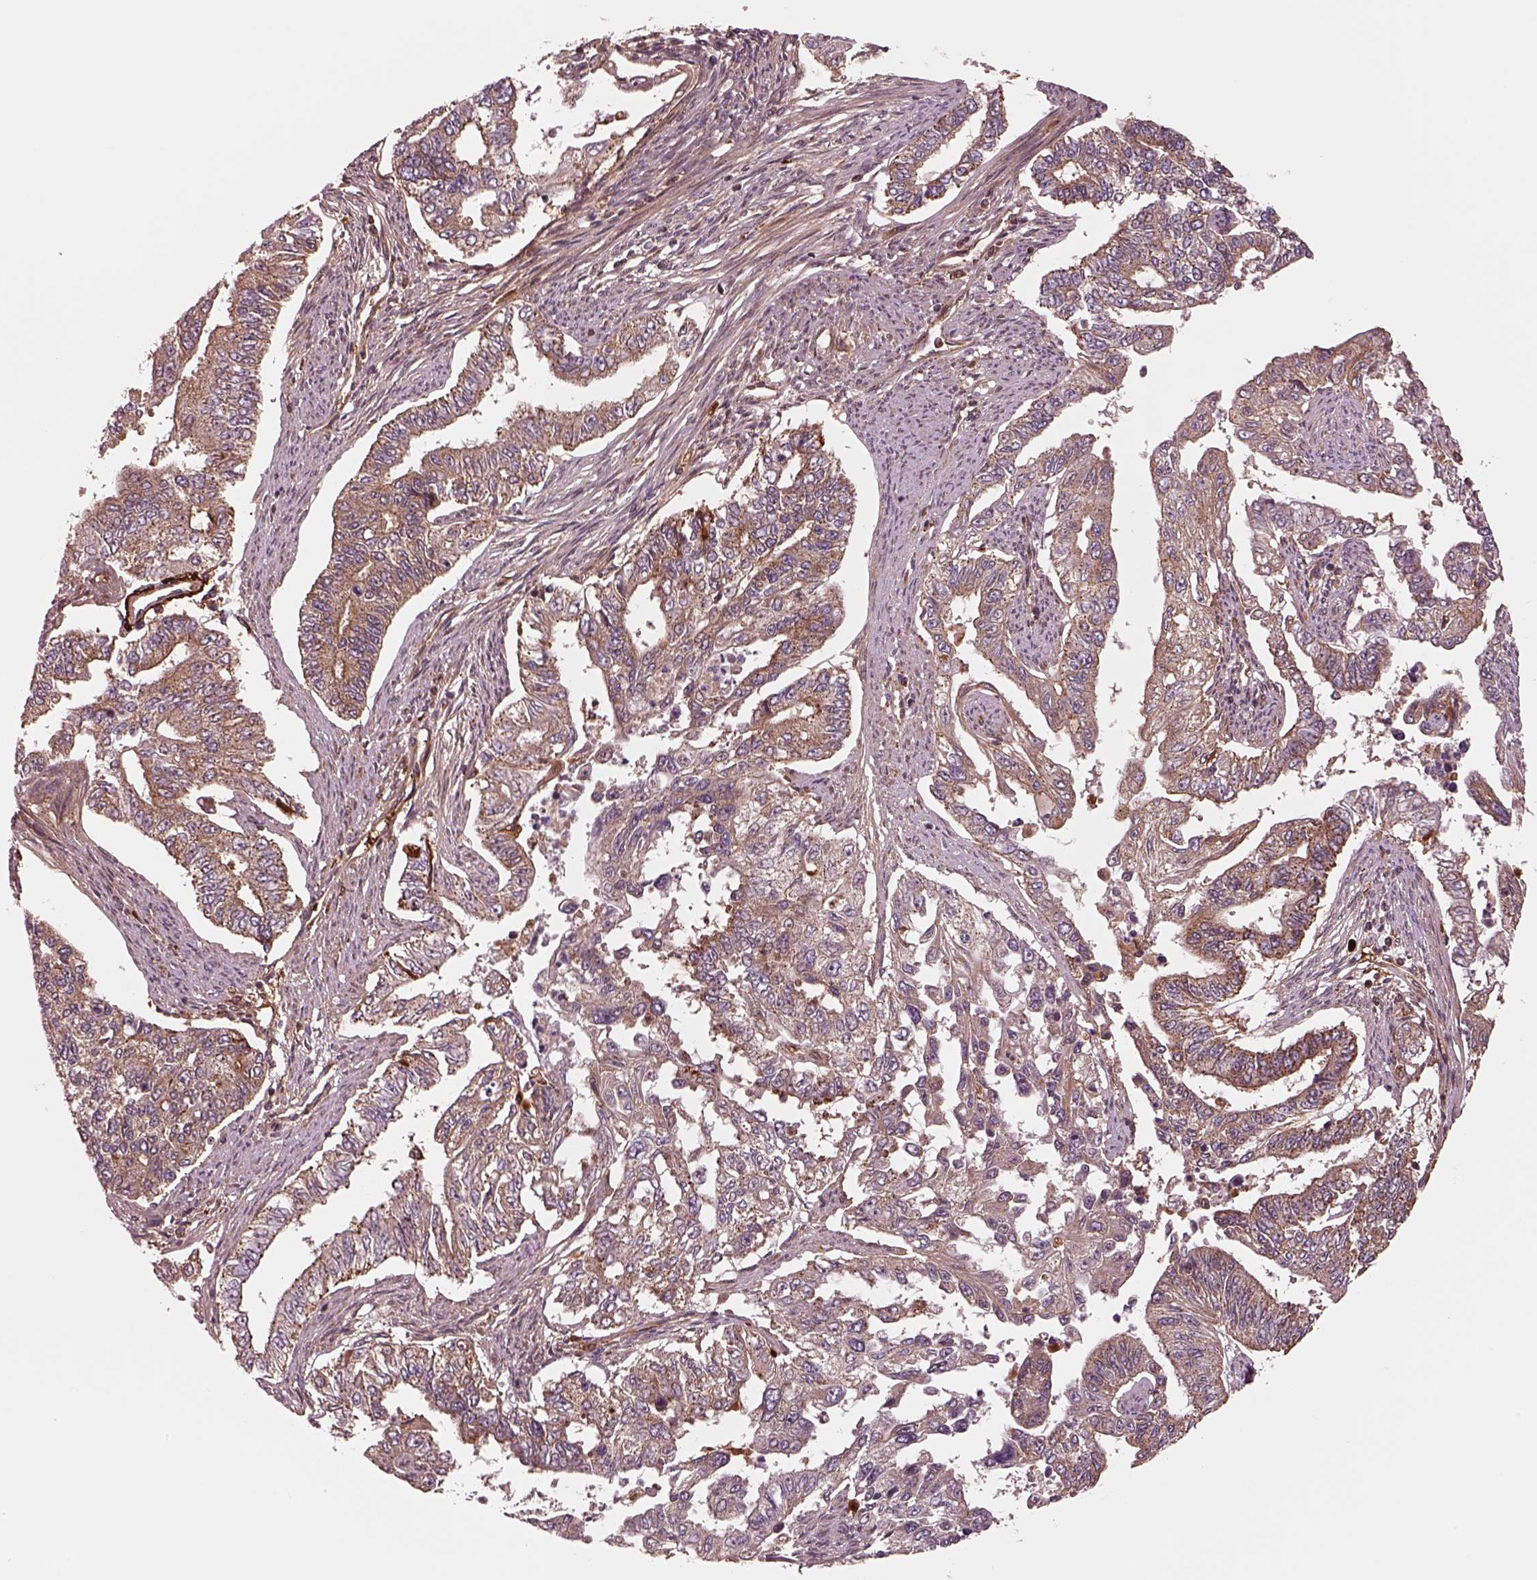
{"staining": {"intensity": "moderate", "quantity": "<25%", "location": "cytoplasmic/membranous"}, "tissue": "endometrial cancer", "cell_type": "Tumor cells", "image_type": "cancer", "snomed": [{"axis": "morphology", "description": "Adenocarcinoma, NOS"}, {"axis": "topography", "description": "Uterus"}], "caption": "Immunohistochemical staining of human adenocarcinoma (endometrial) shows moderate cytoplasmic/membranous protein staining in approximately <25% of tumor cells. Using DAB (3,3'-diaminobenzidine) (brown) and hematoxylin (blue) stains, captured at high magnification using brightfield microscopy.", "gene": "WASHC2A", "patient": {"sex": "female", "age": 59}}